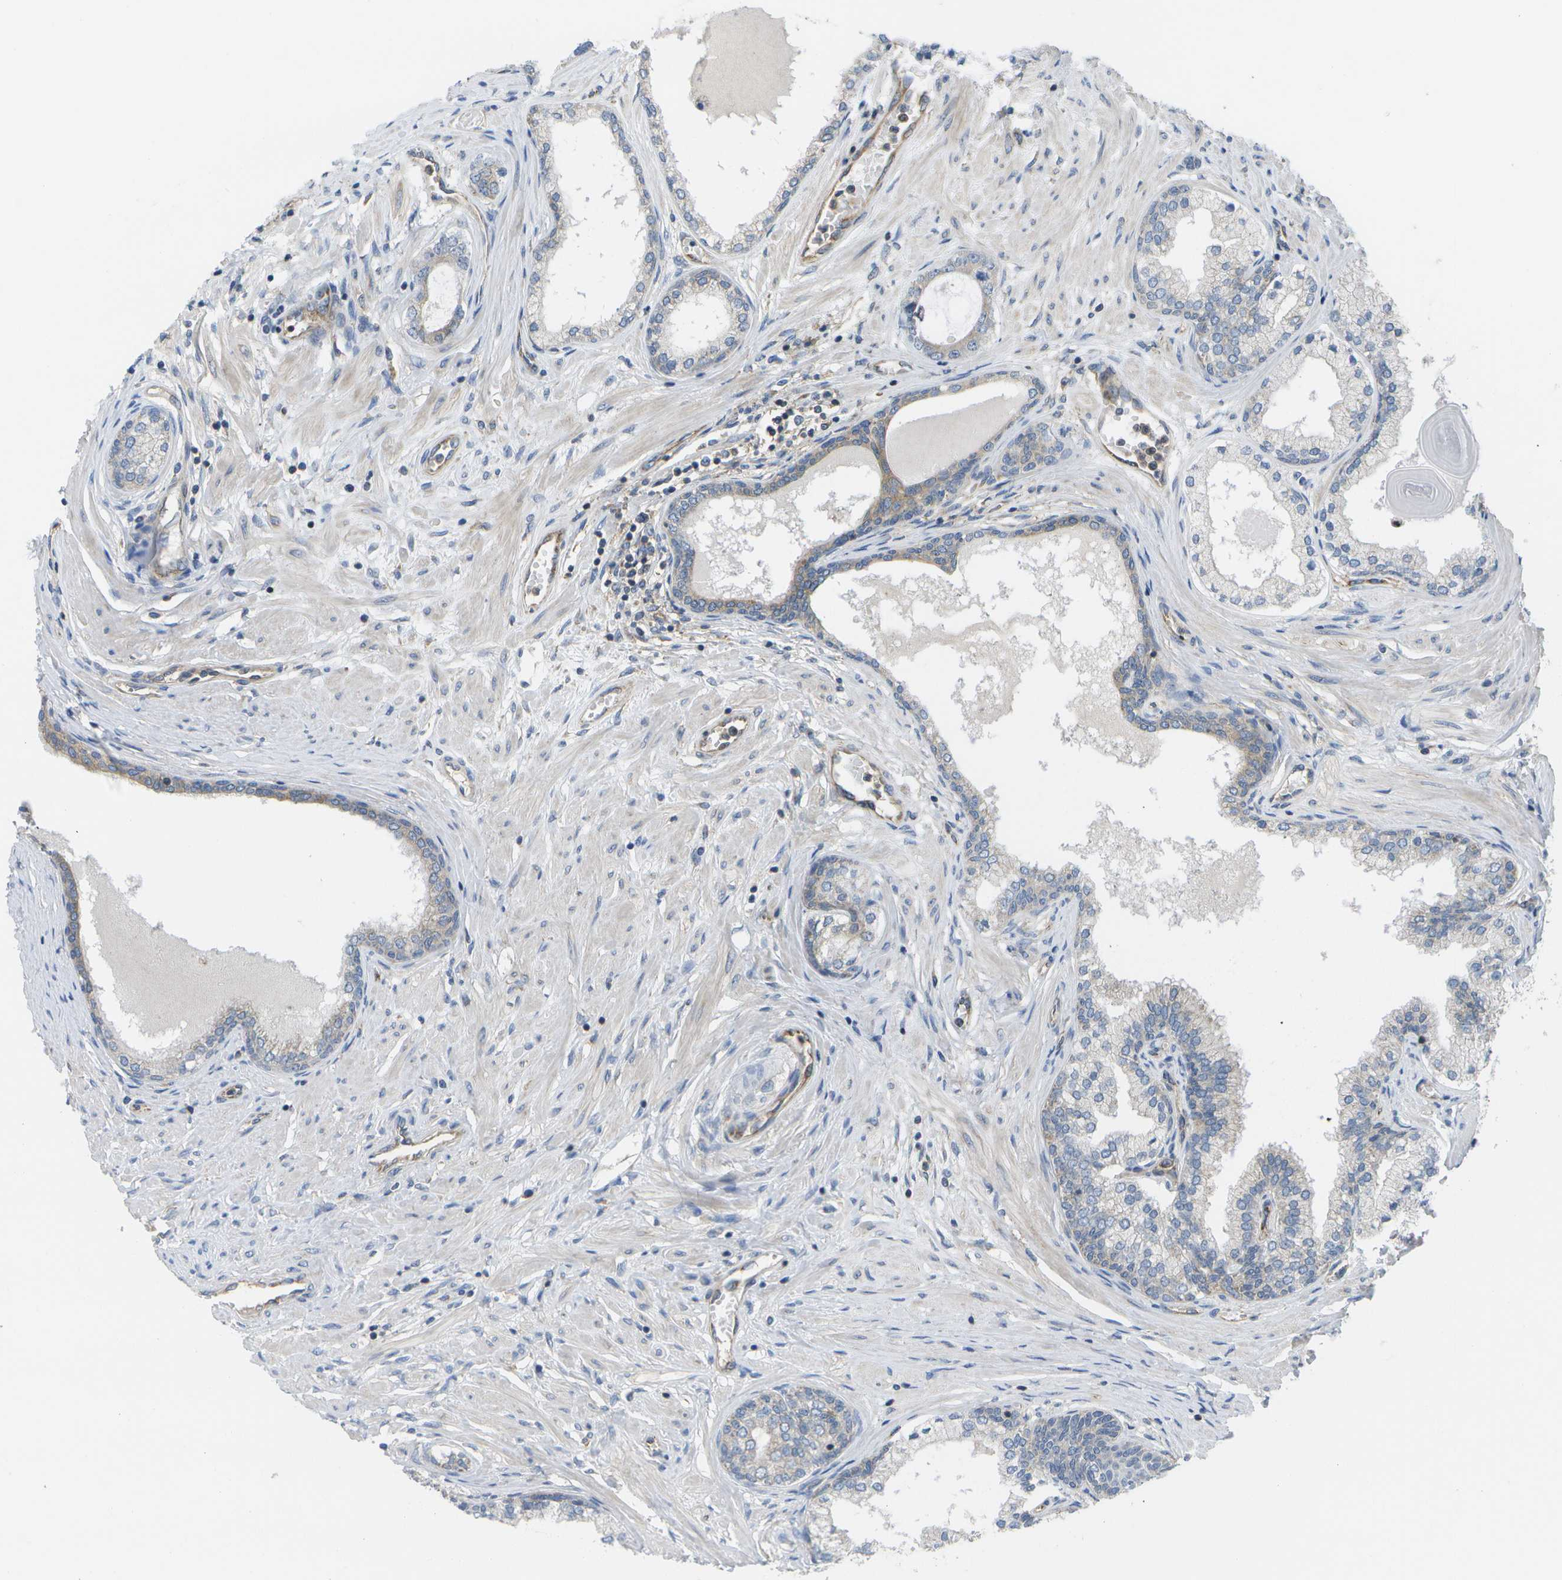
{"staining": {"intensity": "weak", "quantity": "<25%", "location": "cytoplasmic/membranous"}, "tissue": "prostate cancer", "cell_type": "Tumor cells", "image_type": "cancer", "snomed": [{"axis": "morphology", "description": "Adenocarcinoma, Low grade"}, {"axis": "topography", "description": "Prostate"}], "caption": "Immunohistochemistry (IHC) photomicrograph of prostate cancer stained for a protein (brown), which displays no positivity in tumor cells.", "gene": "DPM3", "patient": {"sex": "male", "age": 63}}